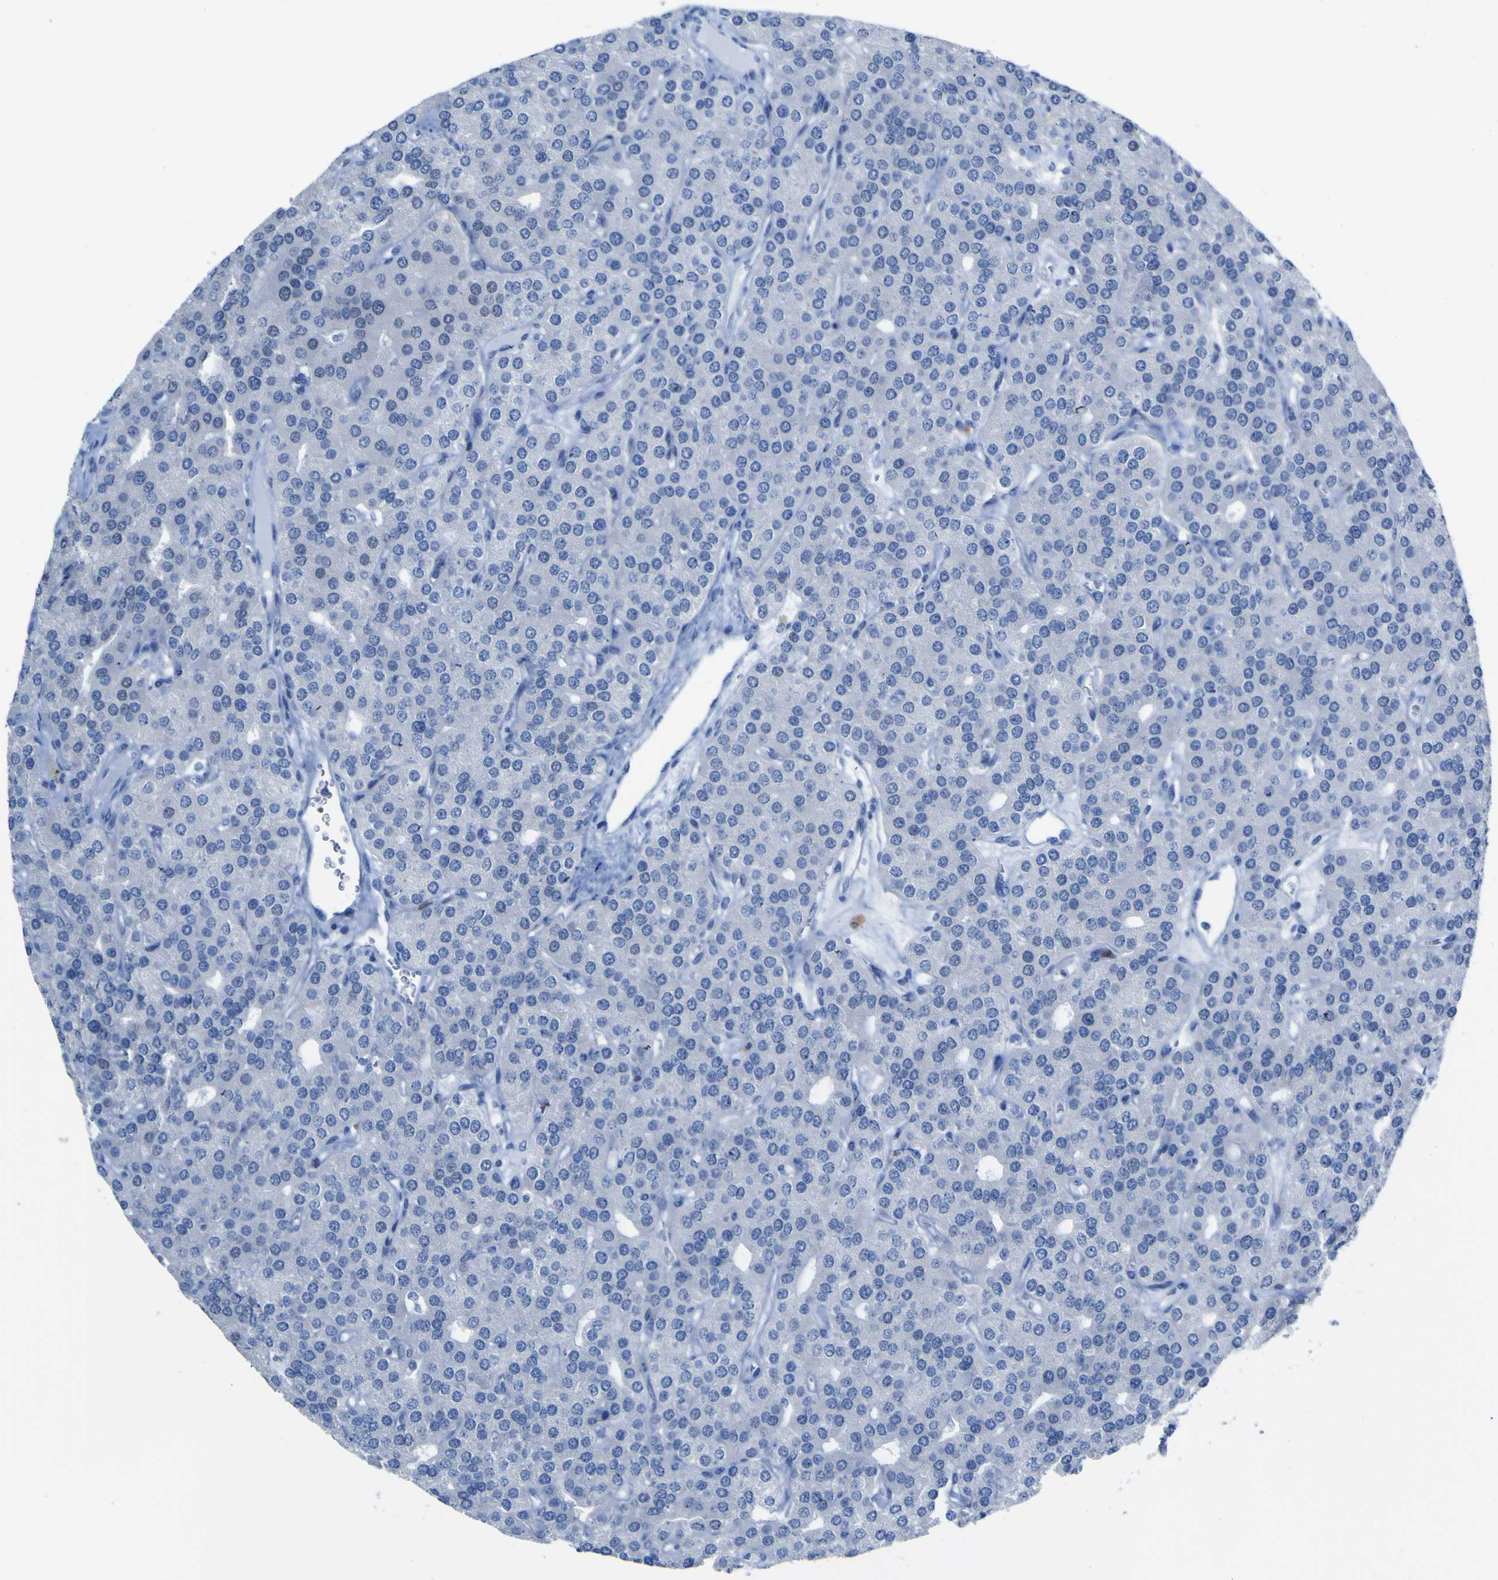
{"staining": {"intensity": "negative", "quantity": "none", "location": "none"}, "tissue": "parathyroid gland", "cell_type": "Glandular cells", "image_type": "normal", "snomed": [{"axis": "morphology", "description": "Normal tissue, NOS"}, {"axis": "morphology", "description": "Adenoma, NOS"}, {"axis": "topography", "description": "Parathyroid gland"}], "caption": "Immunohistochemistry (IHC) photomicrograph of unremarkable parathyroid gland stained for a protein (brown), which shows no expression in glandular cells. (DAB immunohistochemistry visualized using brightfield microscopy, high magnification).", "gene": "DACH1", "patient": {"sex": "female", "age": 86}}